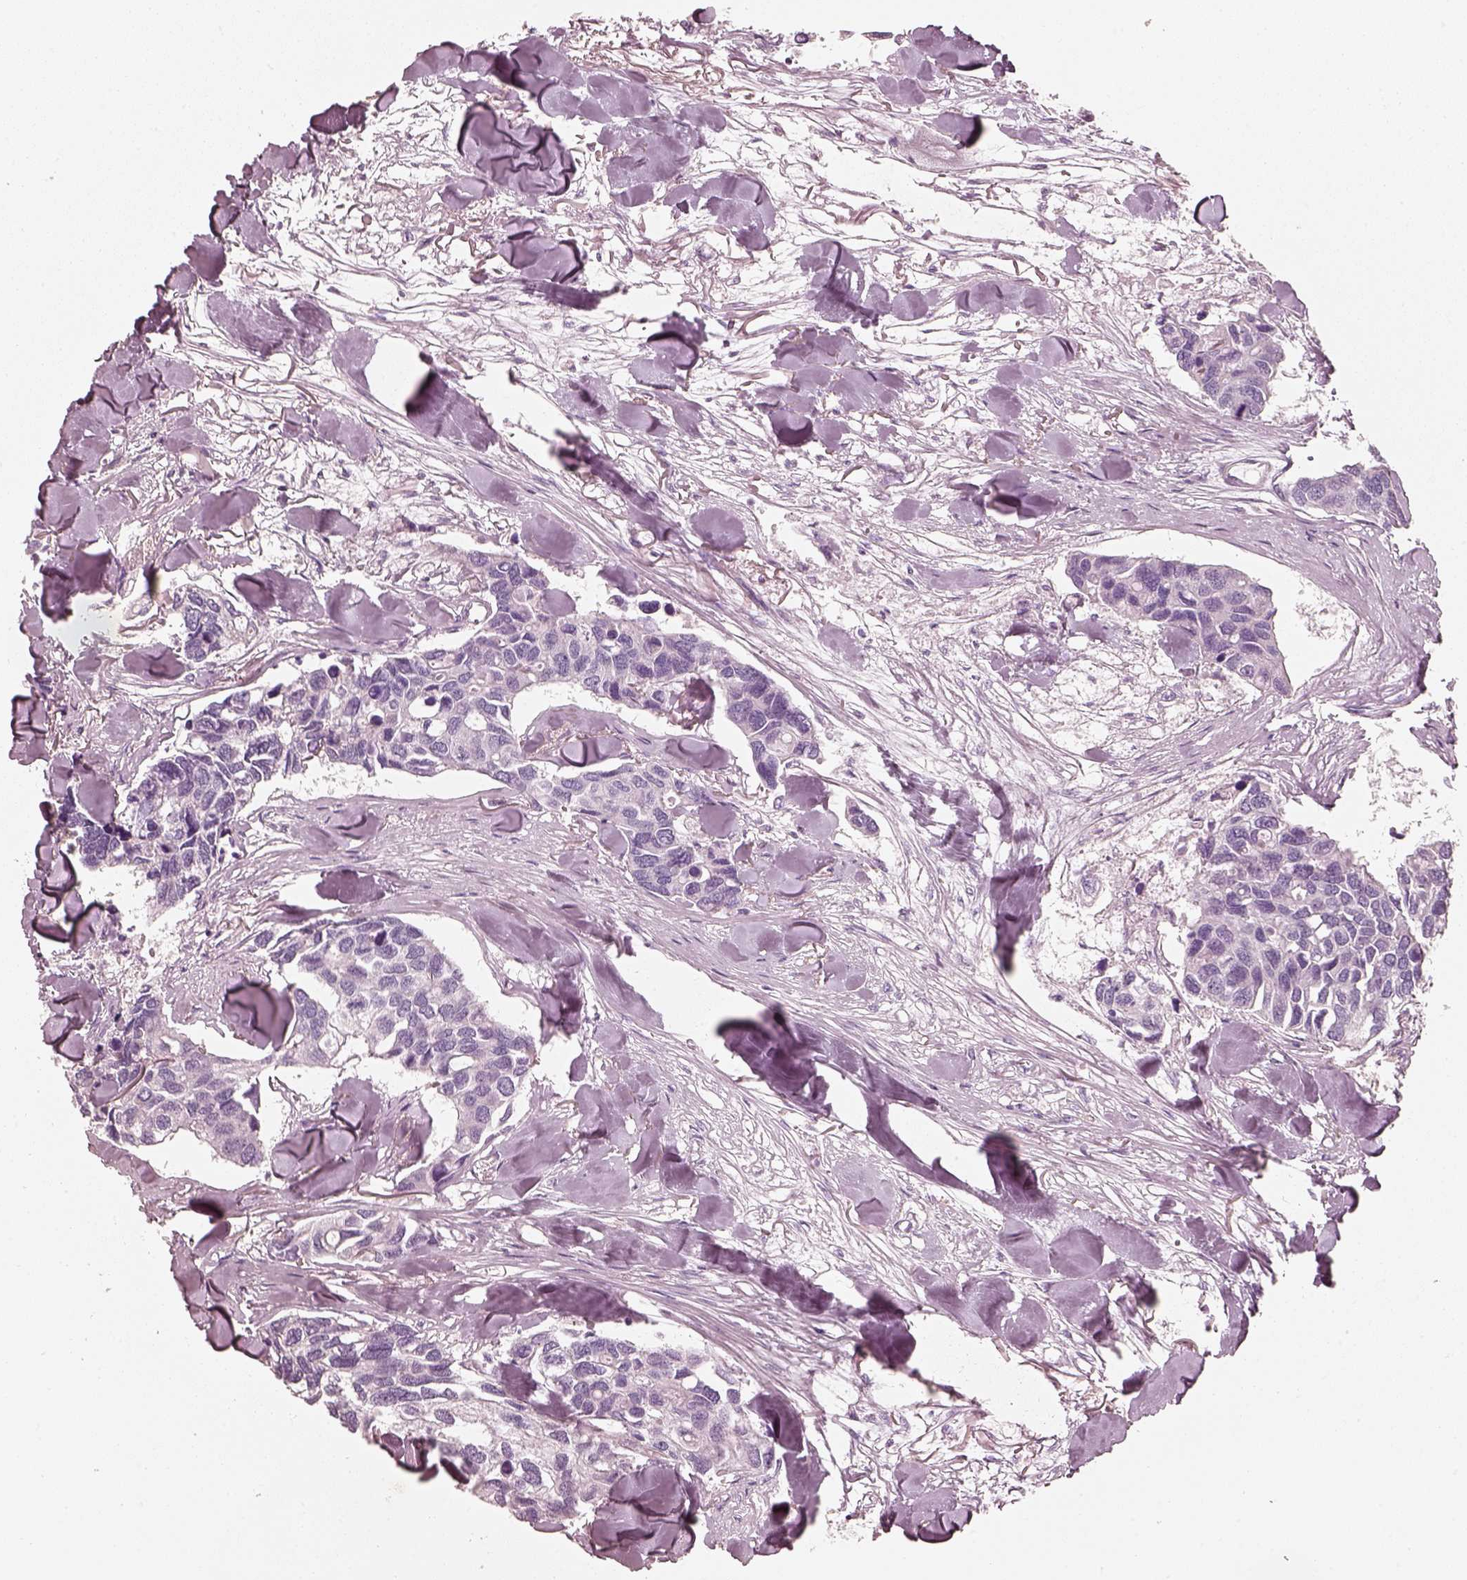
{"staining": {"intensity": "negative", "quantity": "none", "location": "none"}, "tissue": "breast cancer", "cell_type": "Tumor cells", "image_type": "cancer", "snomed": [{"axis": "morphology", "description": "Duct carcinoma"}, {"axis": "topography", "description": "Breast"}], "caption": "A micrograph of human breast cancer is negative for staining in tumor cells. (DAB immunohistochemistry (IHC), high magnification).", "gene": "R3HDML", "patient": {"sex": "female", "age": 83}}